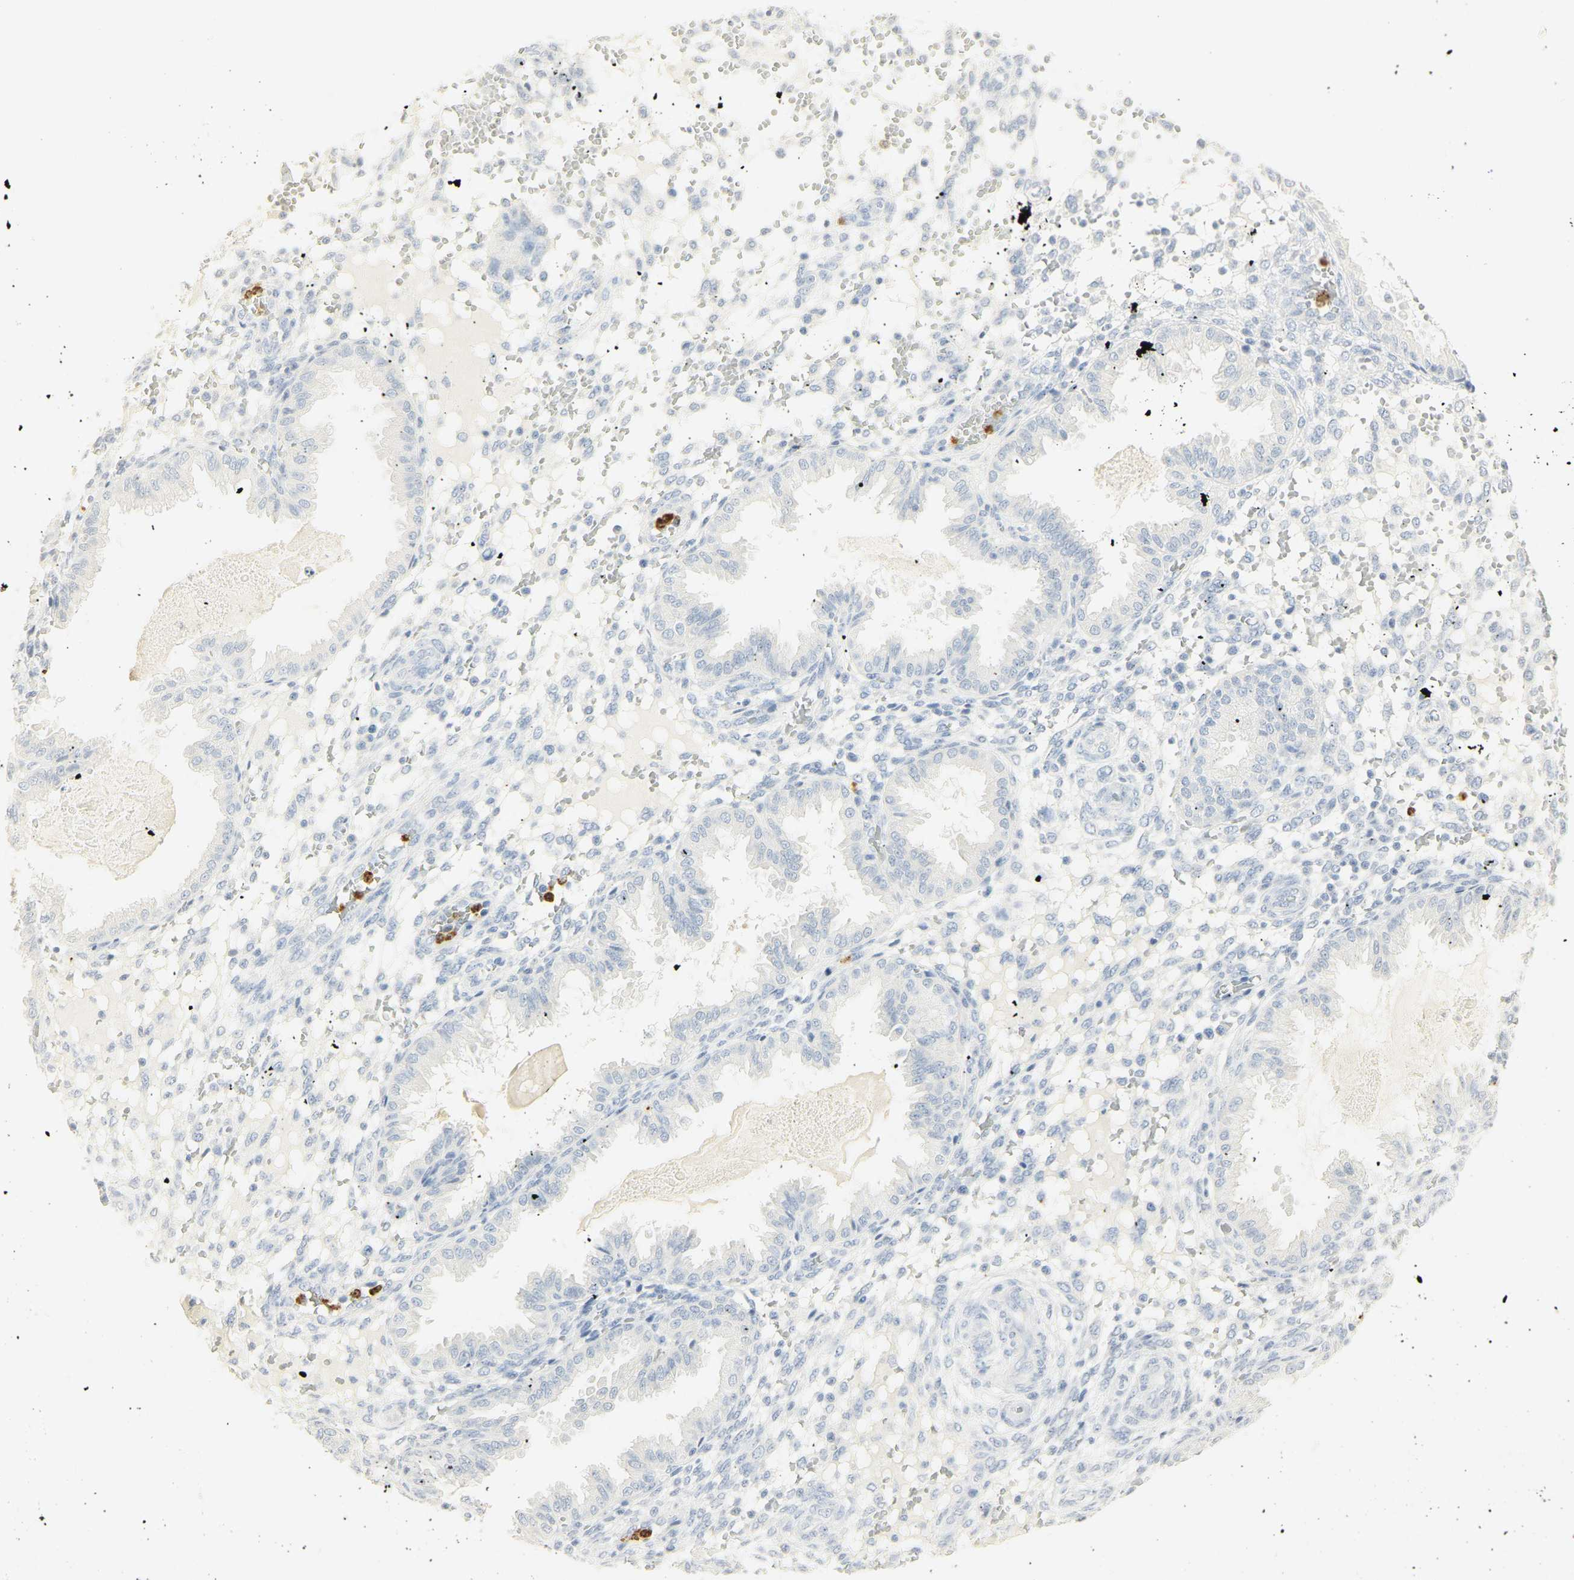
{"staining": {"intensity": "moderate", "quantity": "<25%", "location": "cytoplasmic/membranous"}, "tissue": "endometrium", "cell_type": "Cells in endometrial stroma", "image_type": "normal", "snomed": [{"axis": "morphology", "description": "Normal tissue, NOS"}, {"axis": "topography", "description": "Endometrium"}], "caption": "Cells in endometrial stroma reveal moderate cytoplasmic/membranous positivity in approximately <25% of cells in normal endometrium.", "gene": "MPO", "patient": {"sex": "female", "age": 33}}